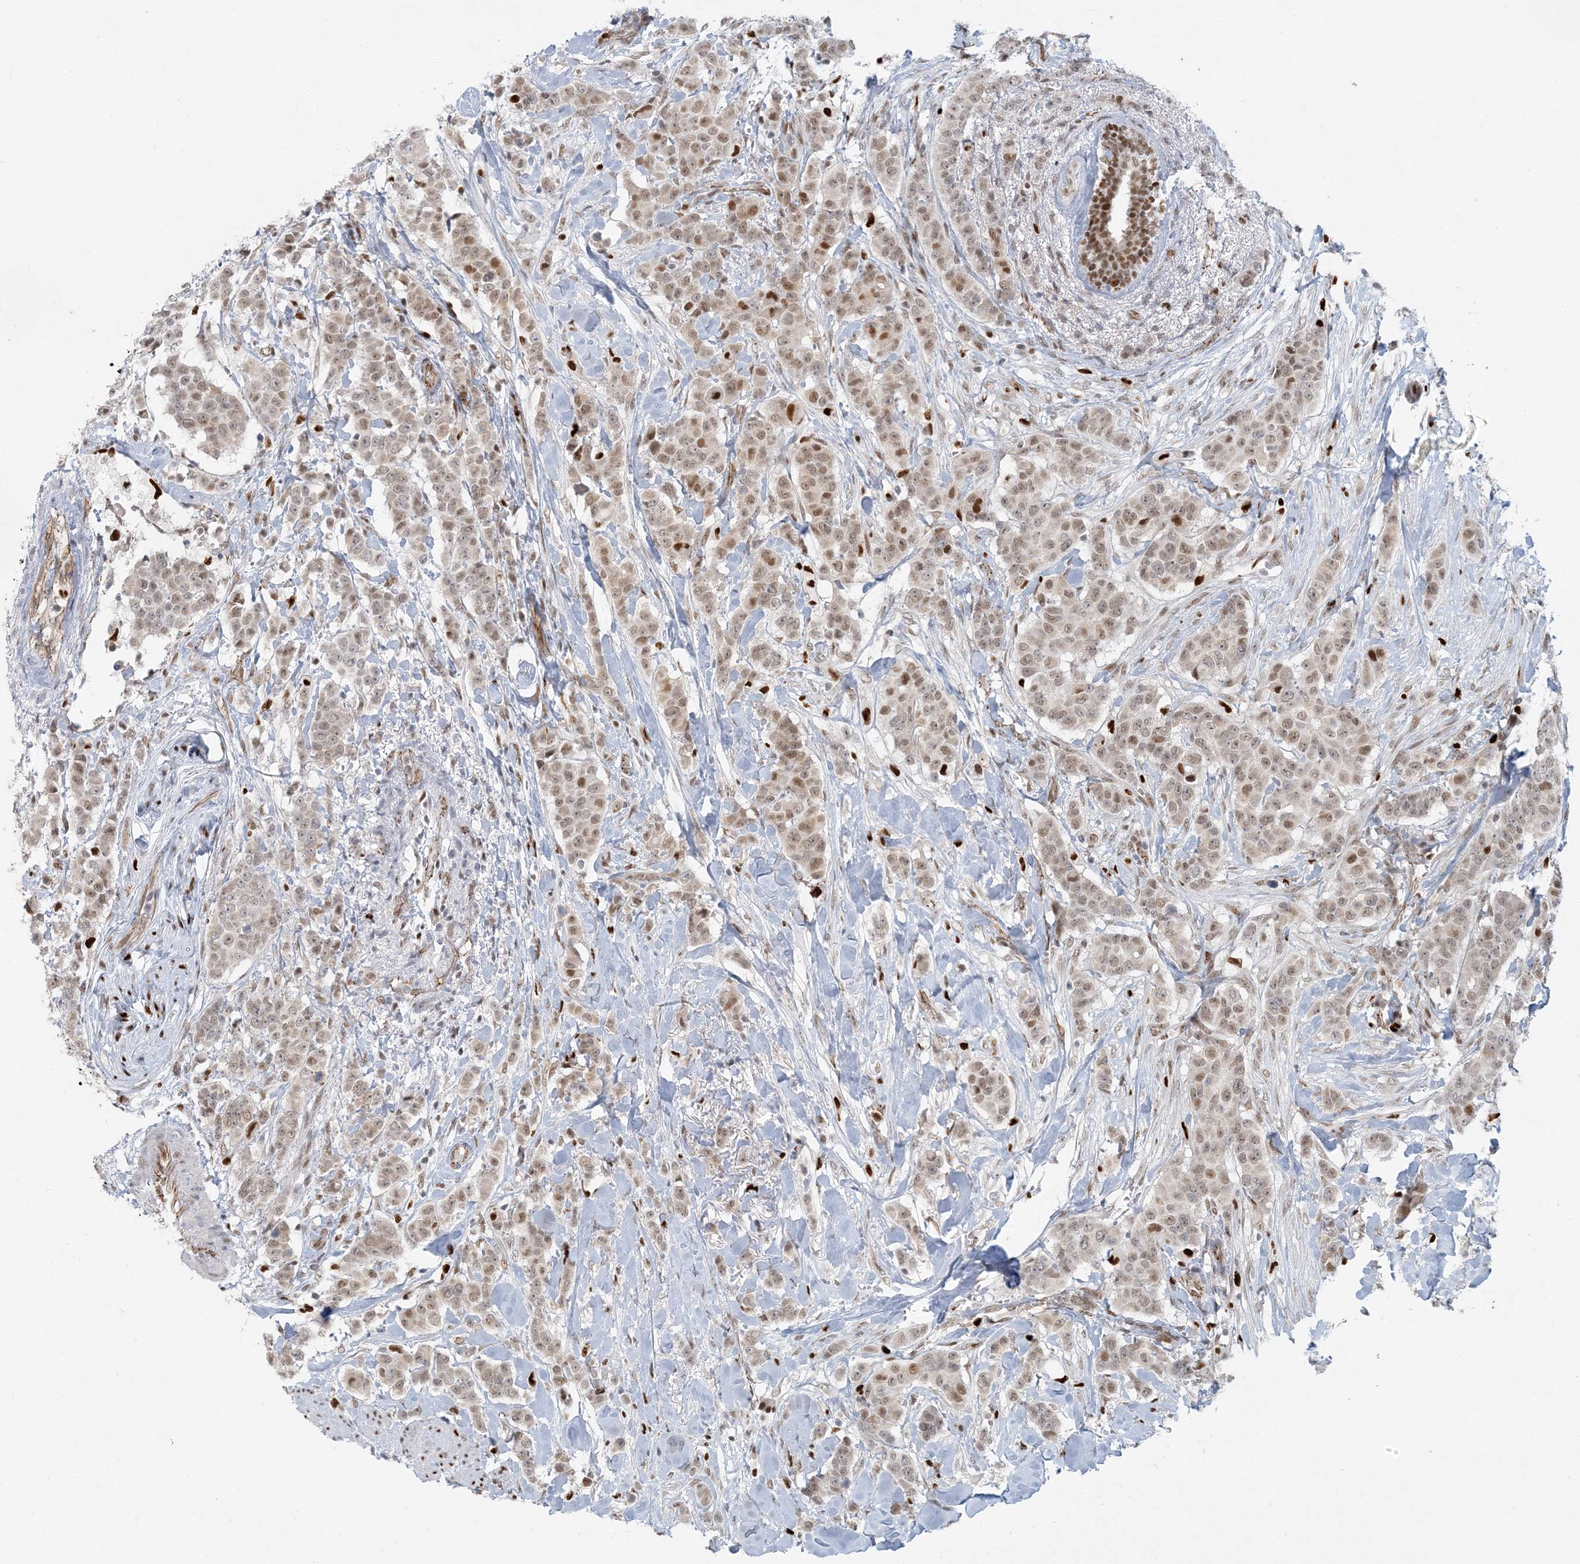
{"staining": {"intensity": "weak", "quantity": ">75%", "location": "nuclear"}, "tissue": "breast cancer", "cell_type": "Tumor cells", "image_type": "cancer", "snomed": [{"axis": "morphology", "description": "Duct carcinoma"}, {"axis": "topography", "description": "Breast"}], "caption": "This photomicrograph shows breast cancer (invasive ductal carcinoma) stained with immunohistochemistry to label a protein in brown. The nuclear of tumor cells show weak positivity for the protein. Nuclei are counter-stained blue.", "gene": "AK9", "patient": {"sex": "female", "age": 40}}